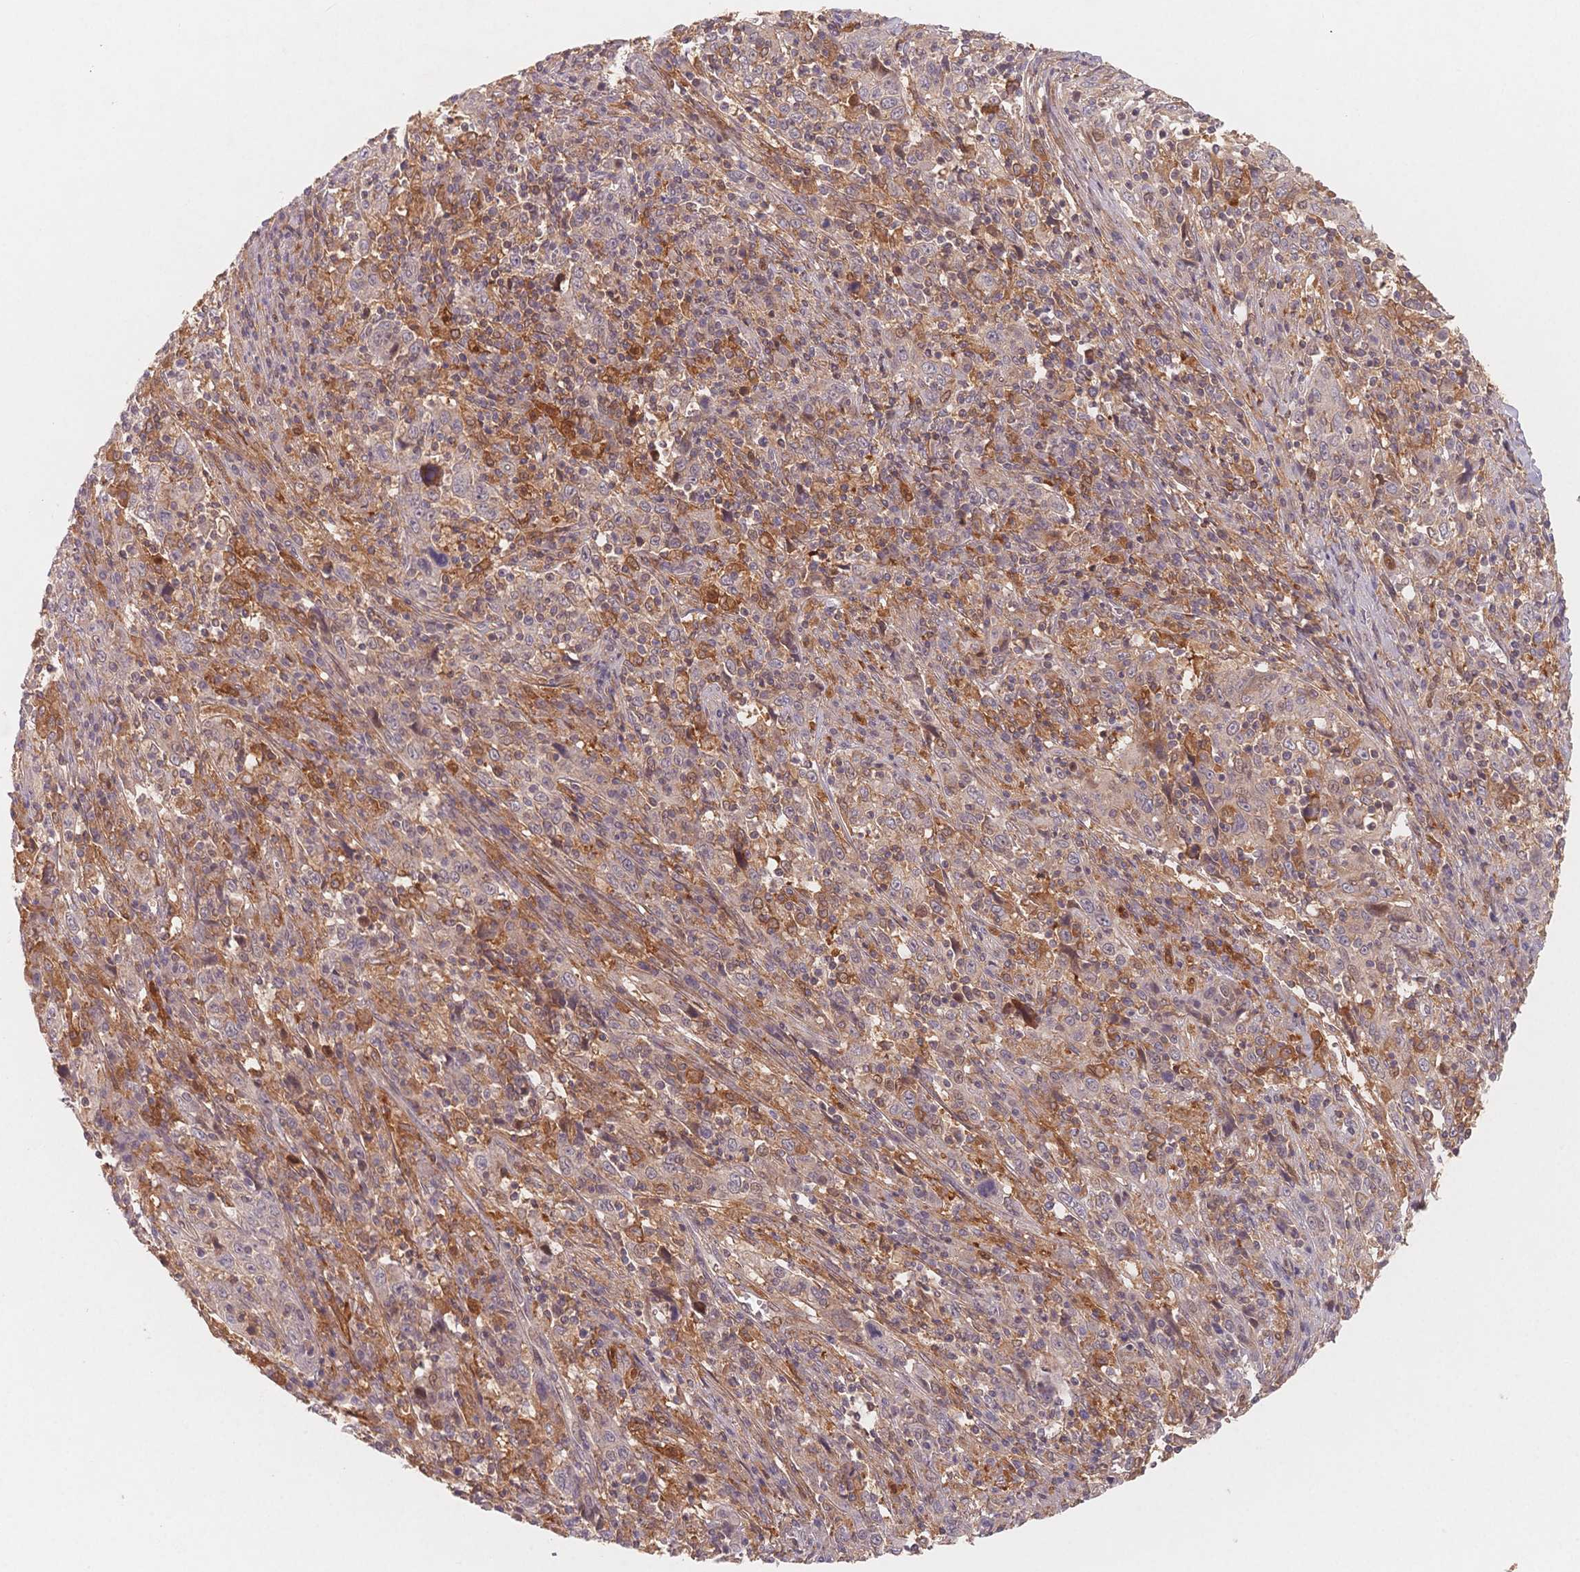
{"staining": {"intensity": "weak", "quantity": "<25%", "location": "cytoplasmic/membranous"}, "tissue": "cervical cancer", "cell_type": "Tumor cells", "image_type": "cancer", "snomed": [{"axis": "morphology", "description": "Squamous cell carcinoma, NOS"}, {"axis": "topography", "description": "Cervix"}], "caption": "Protein analysis of cervical cancer shows no significant positivity in tumor cells.", "gene": "C12orf75", "patient": {"sex": "female", "age": 46}}